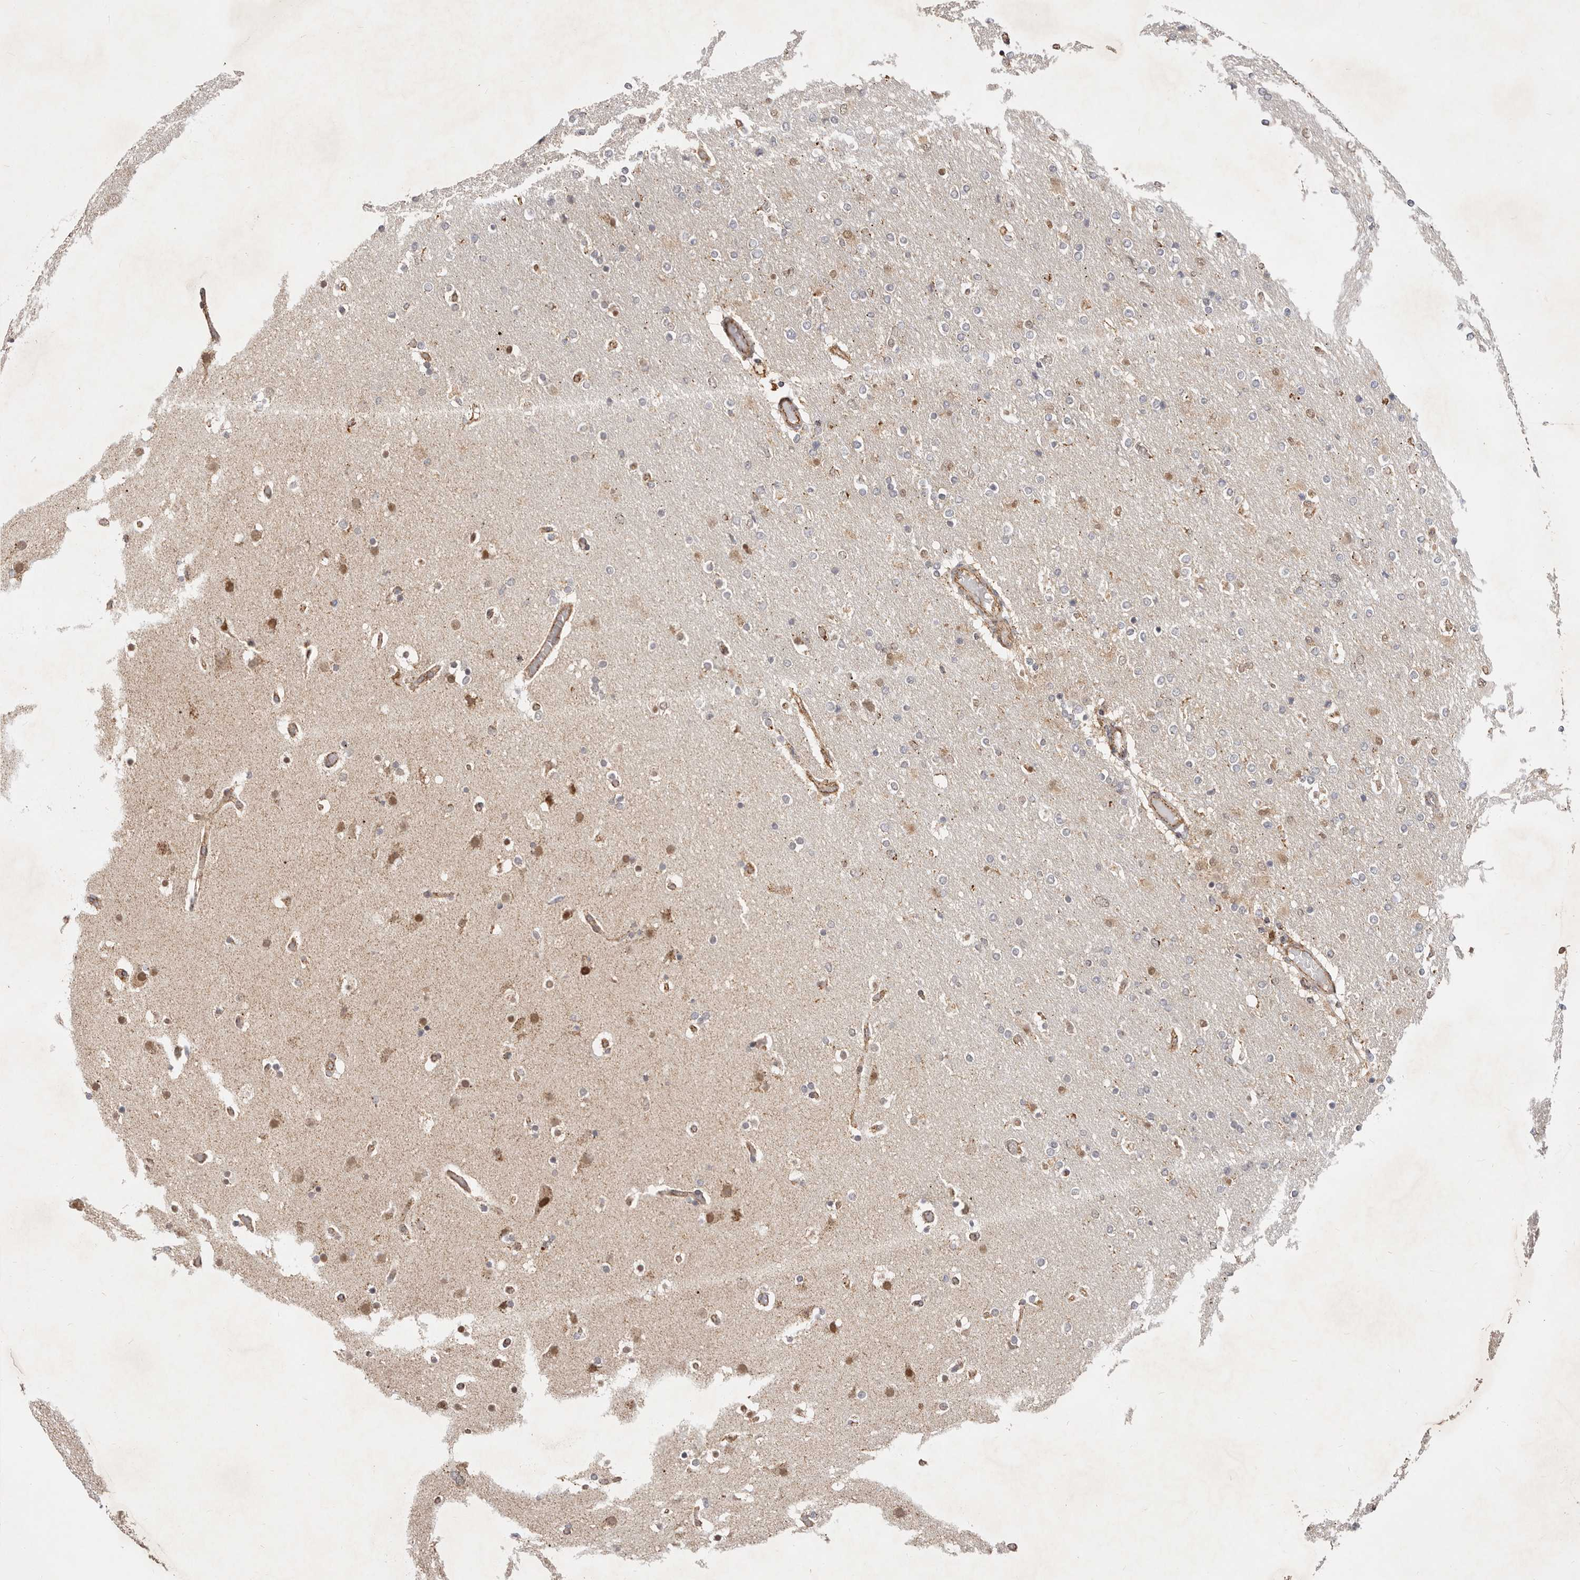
{"staining": {"intensity": "weak", "quantity": "25%-75%", "location": "cytoplasmic/membranous,nuclear"}, "tissue": "glioma", "cell_type": "Tumor cells", "image_type": "cancer", "snomed": [{"axis": "morphology", "description": "Glioma, malignant, High grade"}, {"axis": "topography", "description": "Cerebral cortex"}], "caption": "Glioma stained with a protein marker shows weak staining in tumor cells.", "gene": "USP49", "patient": {"sex": "female", "age": 36}}